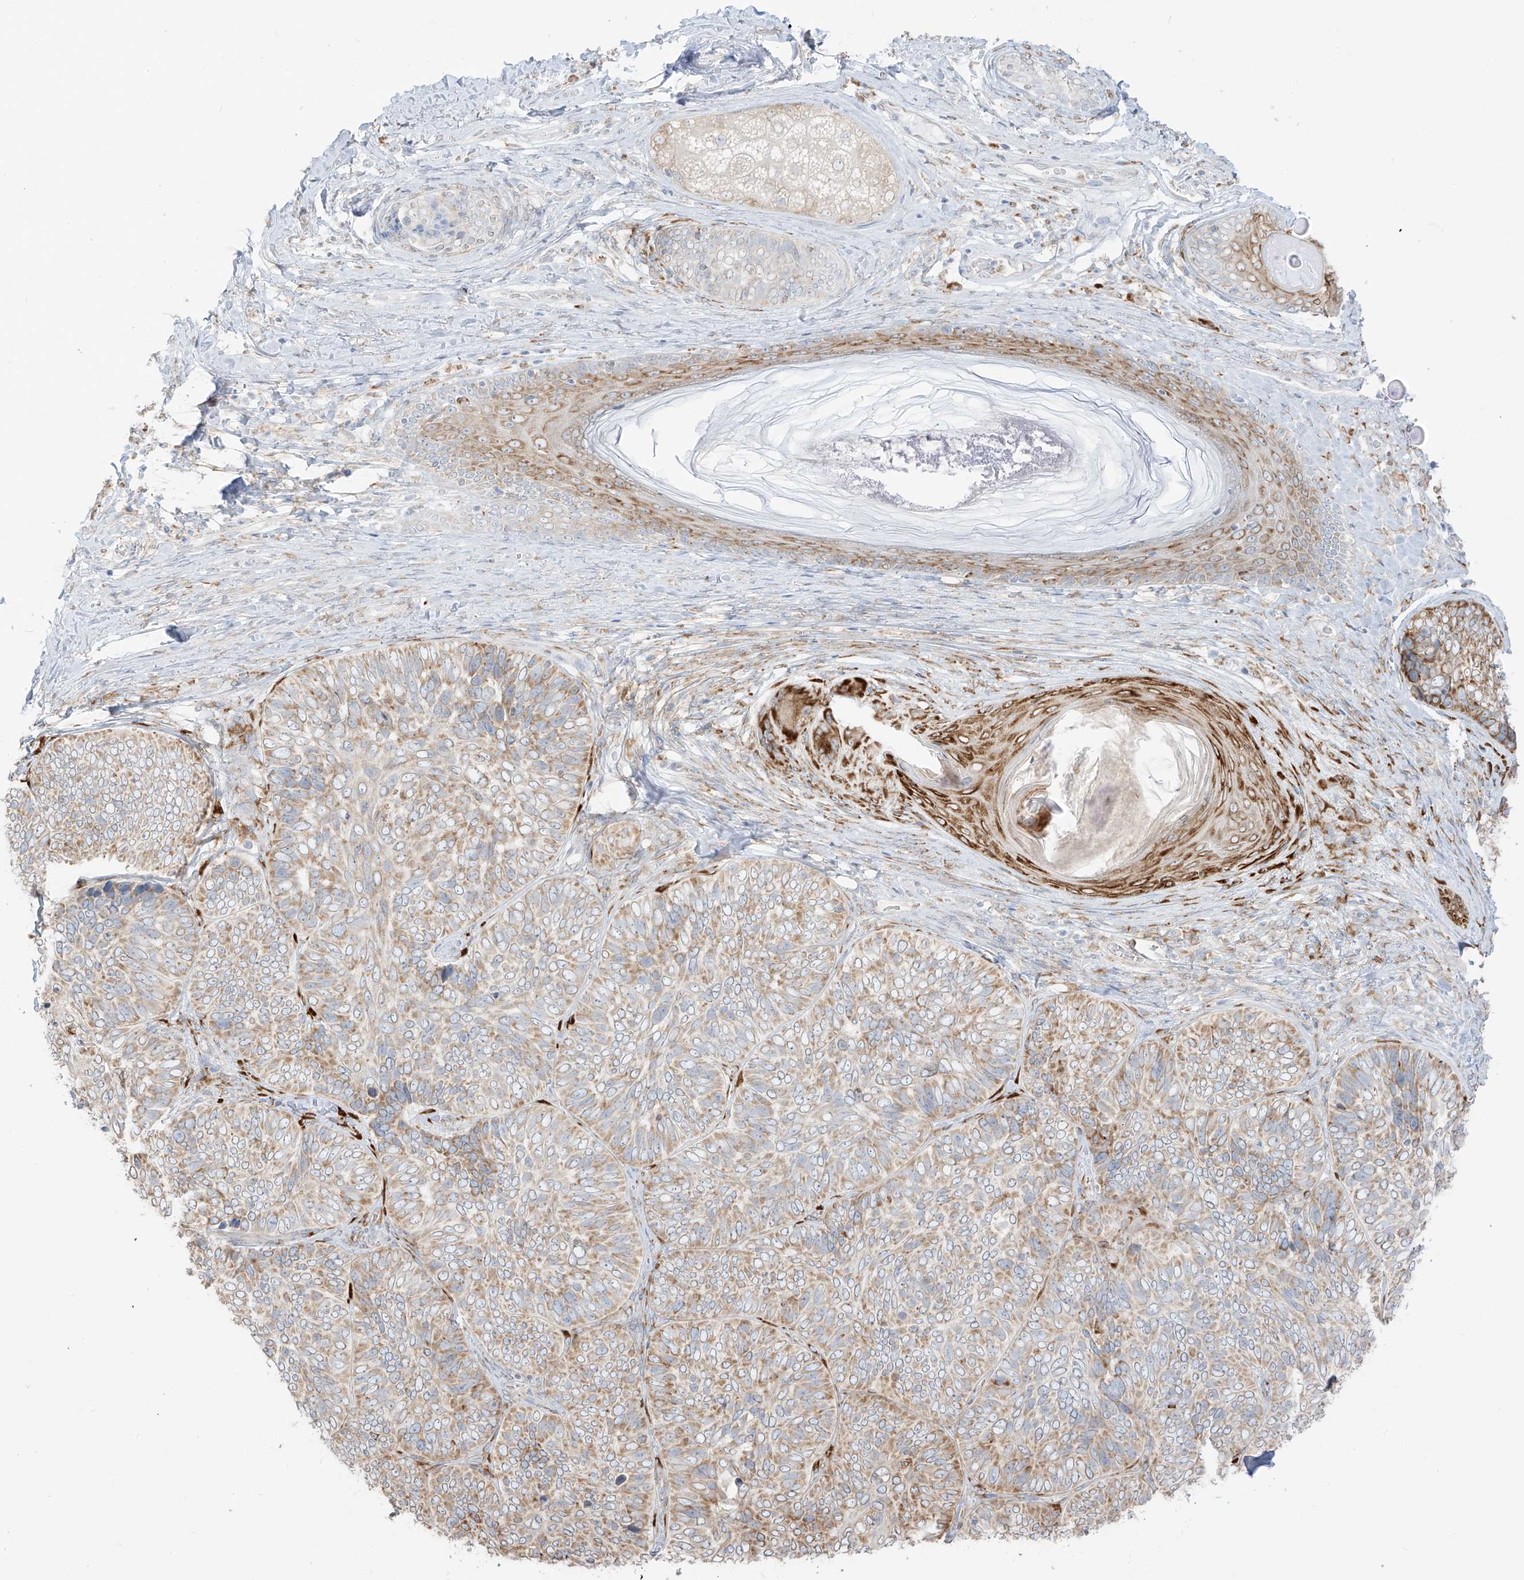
{"staining": {"intensity": "weak", "quantity": ">75%", "location": "cytoplasmic/membranous"}, "tissue": "skin cancer", "cell_type": "Tumor cells", "image_type": "cancer", "snomed": [{"axis": "morphology", "description": "Basal cell carcinoma"}, {"axis": "topography", "description": "Skin"}], "caption": "Basal cell carcinoma (skin) stained for a protein reveals weak cytoplasmic/membranous positivity in tumor cells.", "gene": "LRRC59", "patient": {"sex": "male", "age": 62}}